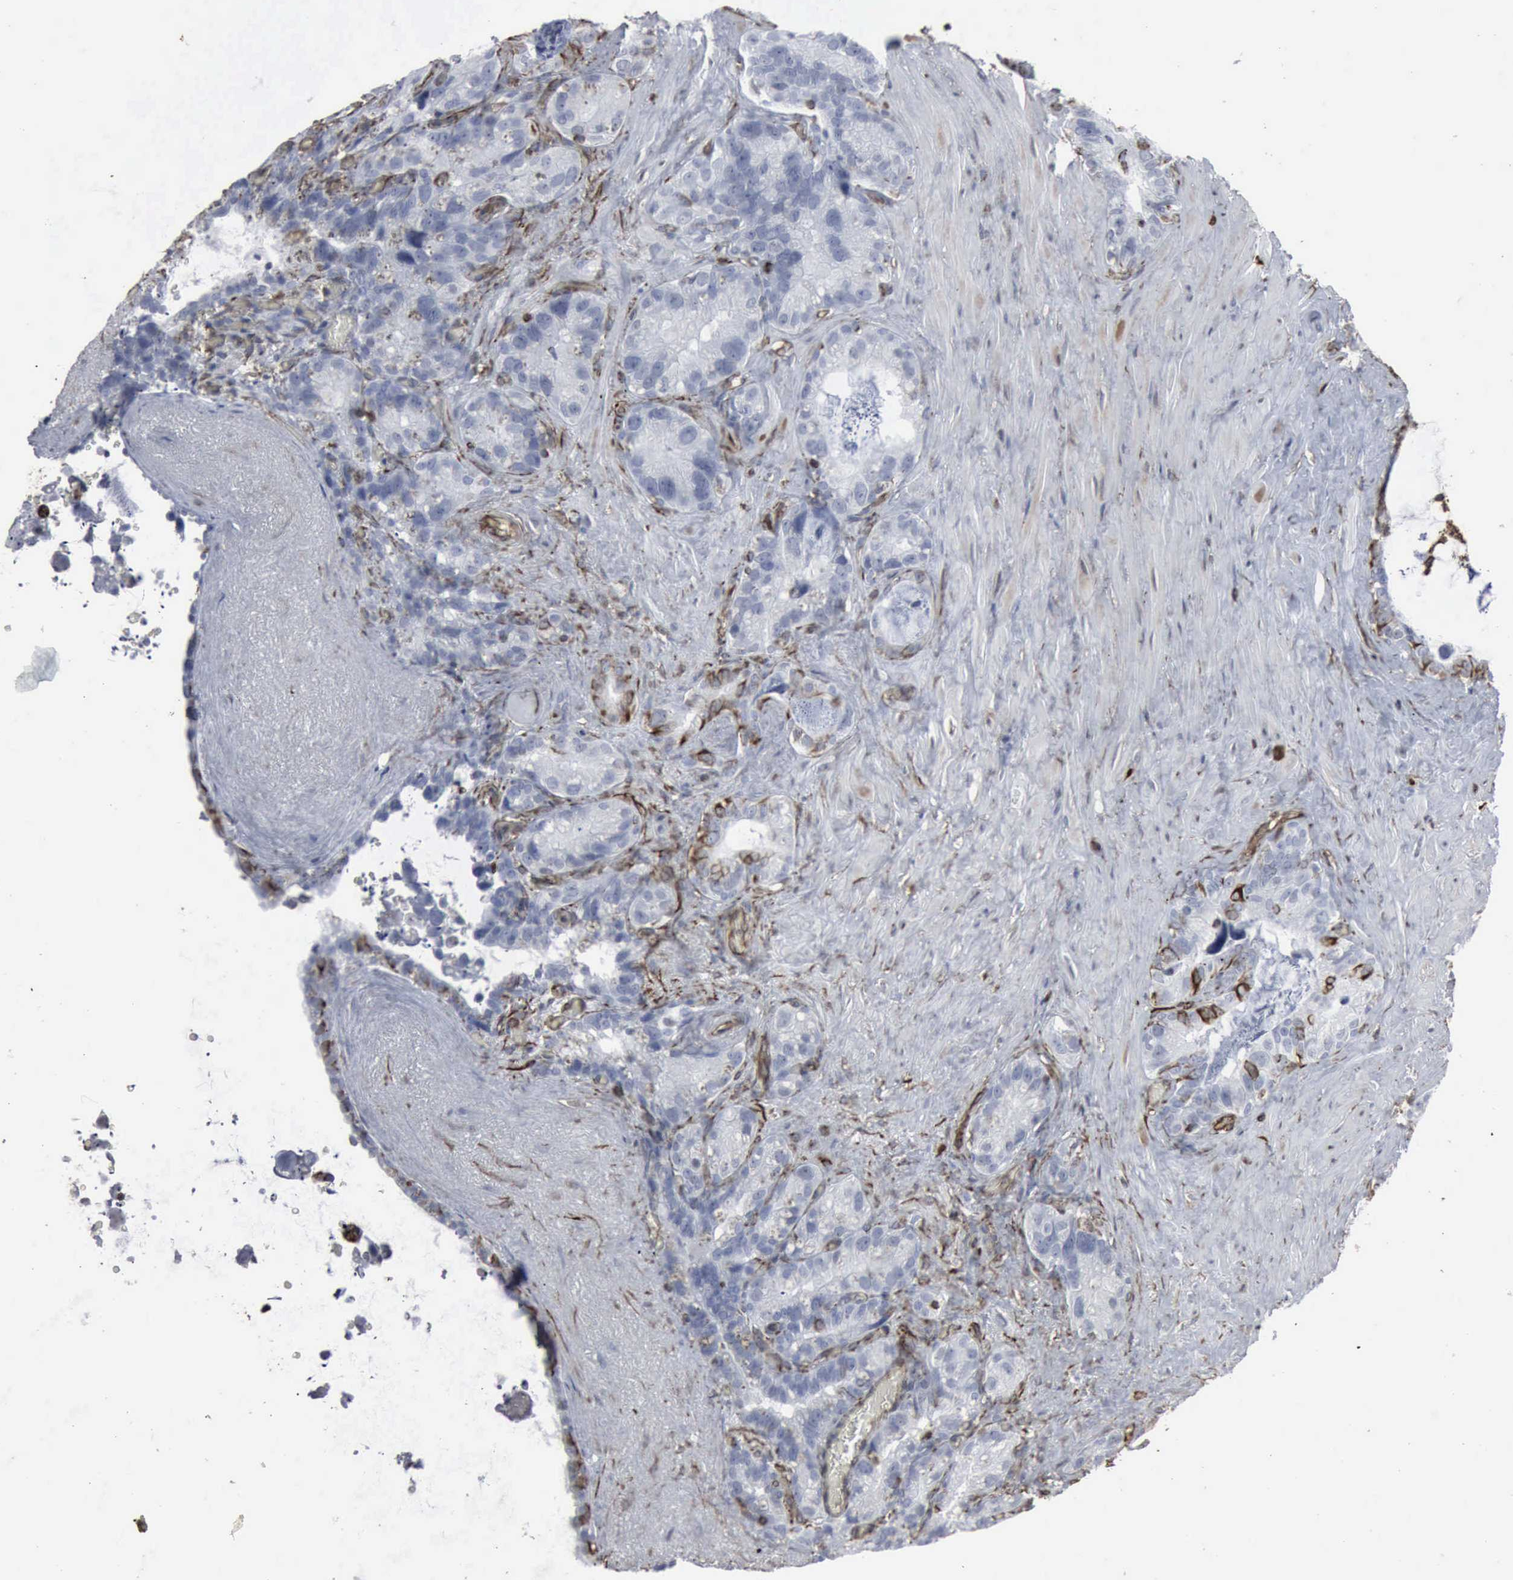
{"staining": {"intensity": "moderate", "quantity": "25%-75%", "location": "cytoplasmic/membranous"}, "tissue": "seminal vesicle", "cell_type": "Glandular cells", "image_type": "normal", "snomed": [{"axis": "morphology", "description": "Normal tissue, NOS"}, {"axis": "topography", "description": "Seminal veicle"}], "caption": "This photomicrograph displays immunohistochemistry (IHC) staining of unremarkable seminal vesicle, with medium moderate cytoplasmic/membranous positivity in approximately 25%-75% of glandular cells.", "gene": "CCNE1", "patient": {"sex": "male", "age": 63}}